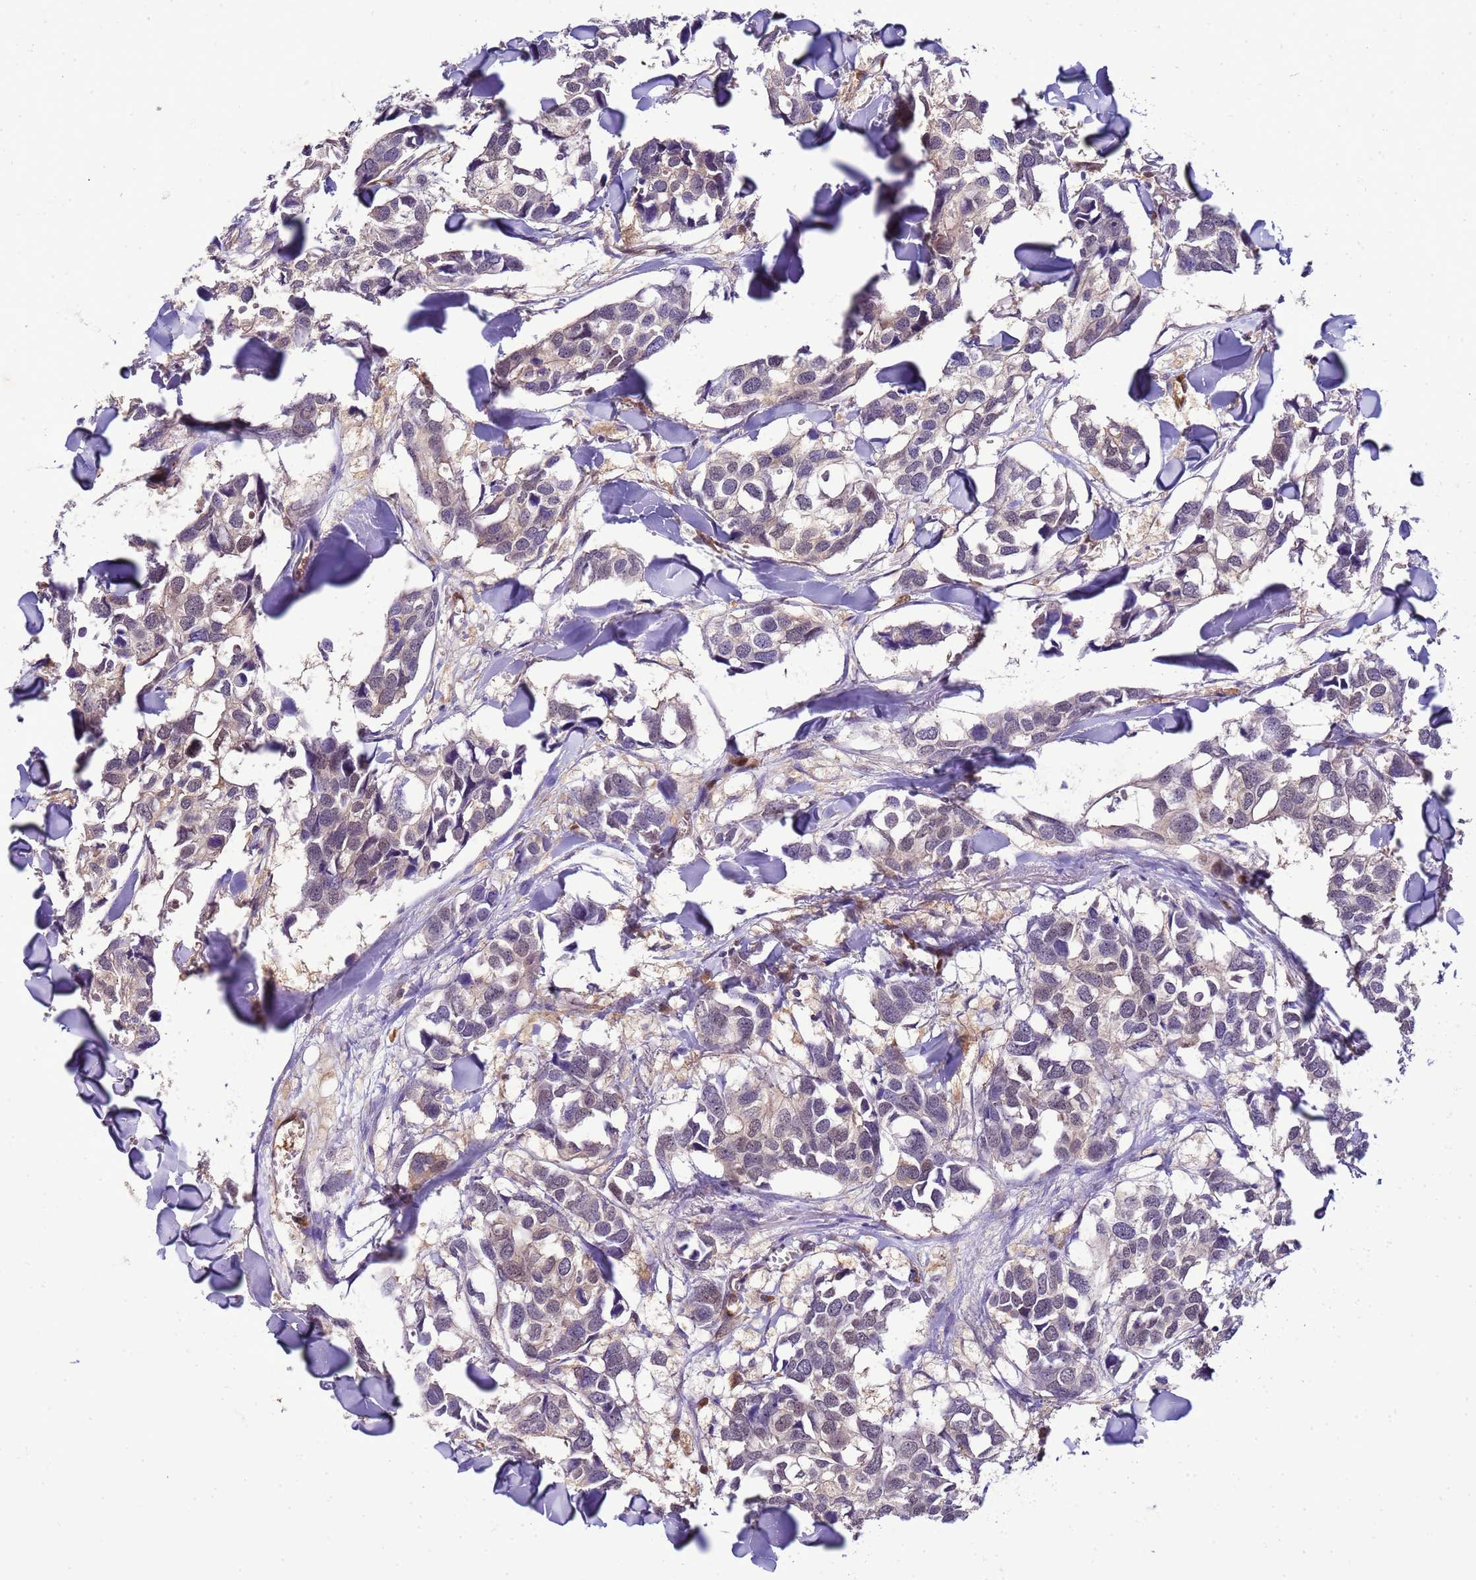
{"staining": {"intensity": "negative", "quantity": "none", "location": "none"}, "tissue": "breast cancer", "cell_type": "Tumor cells", "image_type": "cancer", "snomed": [{"axis": "morphology", "description": "Duct carcinoma"}, {"axis": "topography", "description": "Breast"}], "caption": "Breast cancer (invasive ductal carcinoma) was stained to show a protein in brown. There is no significant positivity in tumor cells.", "gene": "DDI2", "patient": {"sex": "female", "age": 83}}